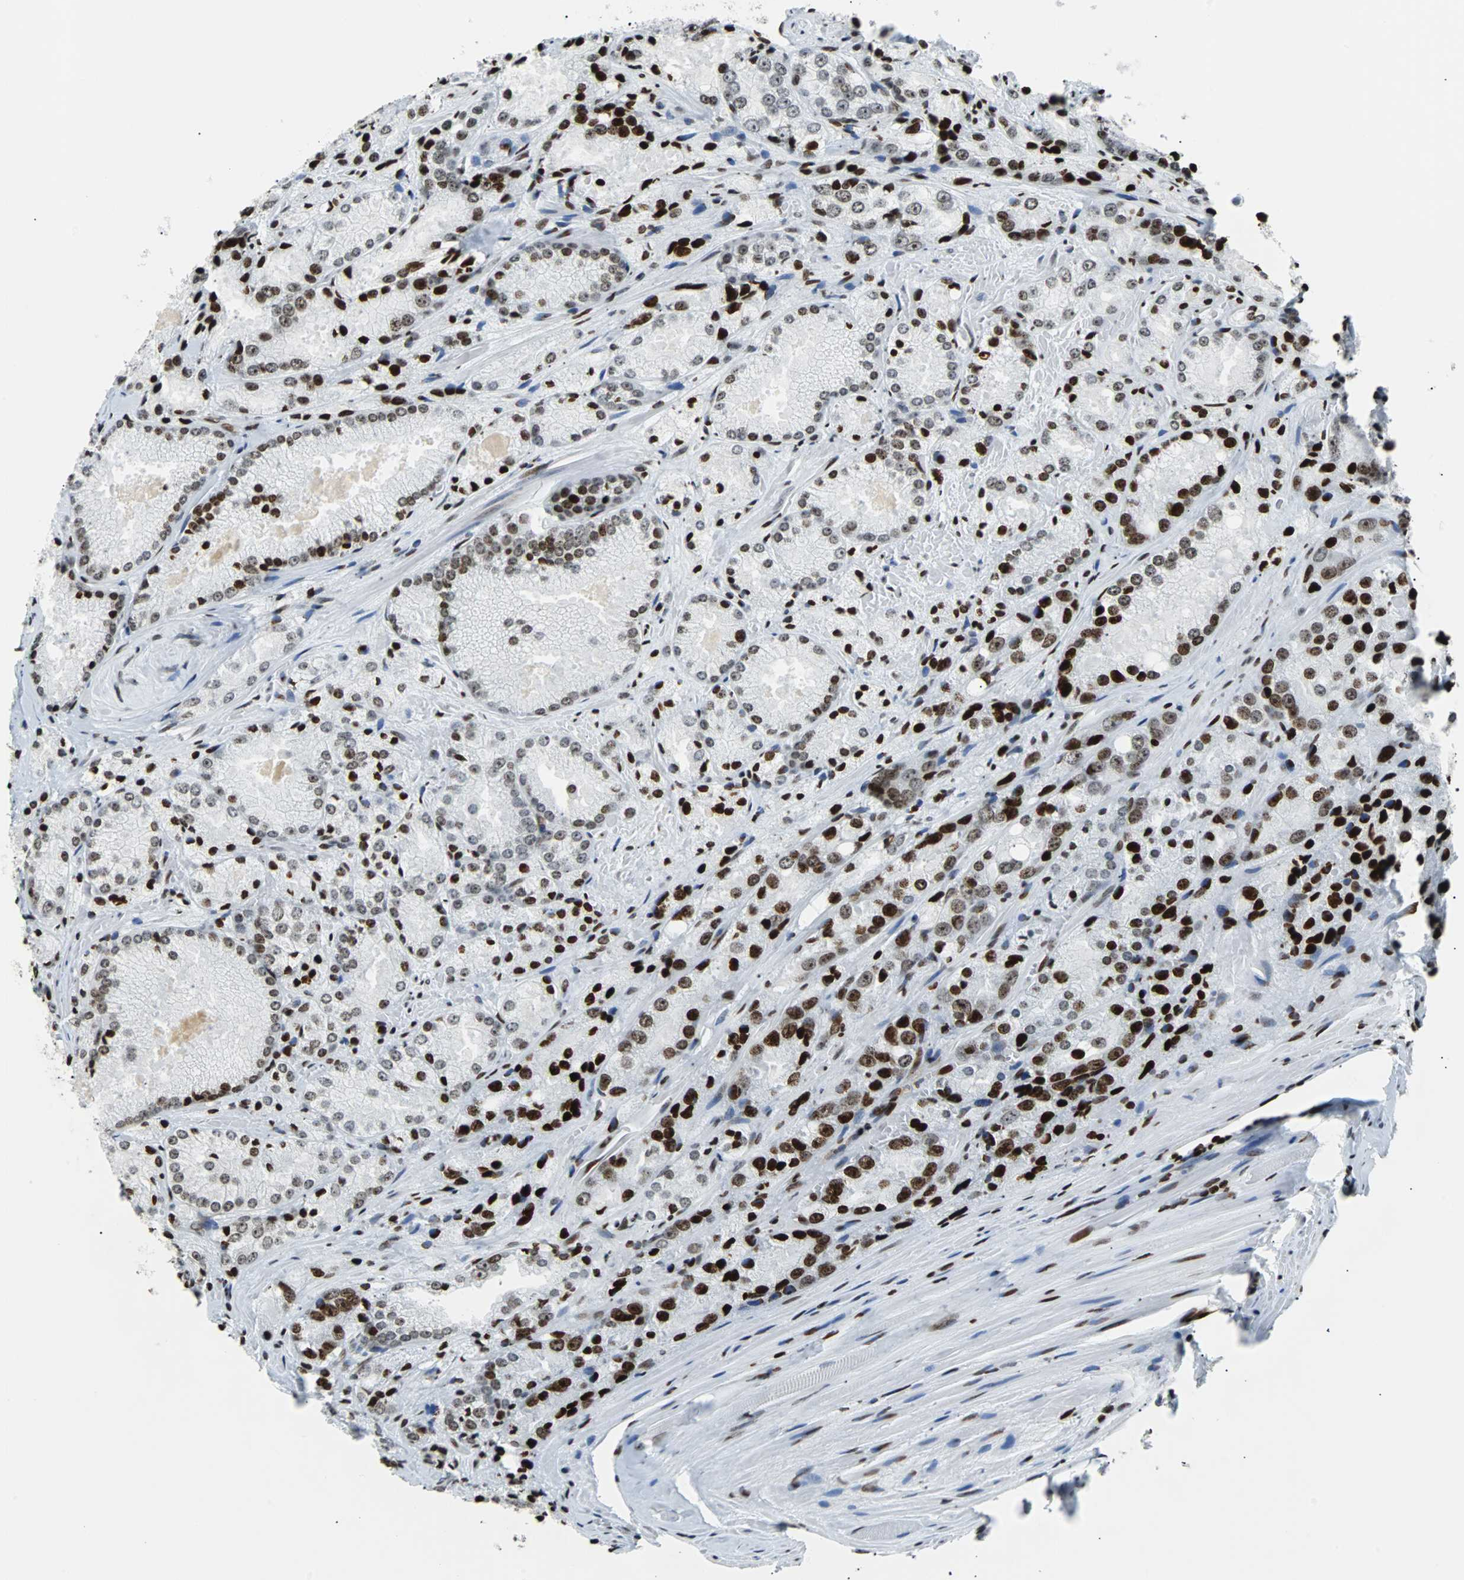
{"staining": {"intensity": "strong", "quantity": "25%-75%", "location": "nuclear"}, "tissue": "prostate cancer", "cell_type": "Tumor cells", "image_type": "cancer", "snomed": [{"axis": "morphology", "description": "Adenocarcinoma, Low grade"}, {"axis": "topography", "description": "Prostate"}], "caption": "Immunohistochemistry (DAB (3,3'-diaminobenzidine)) staining of prostate cancer shows strong nuclear protein positivity in approximately 25%-75% of tumor cells.", "gene": "ZNF131", "patient": {"sex": "male", "age": 64}}